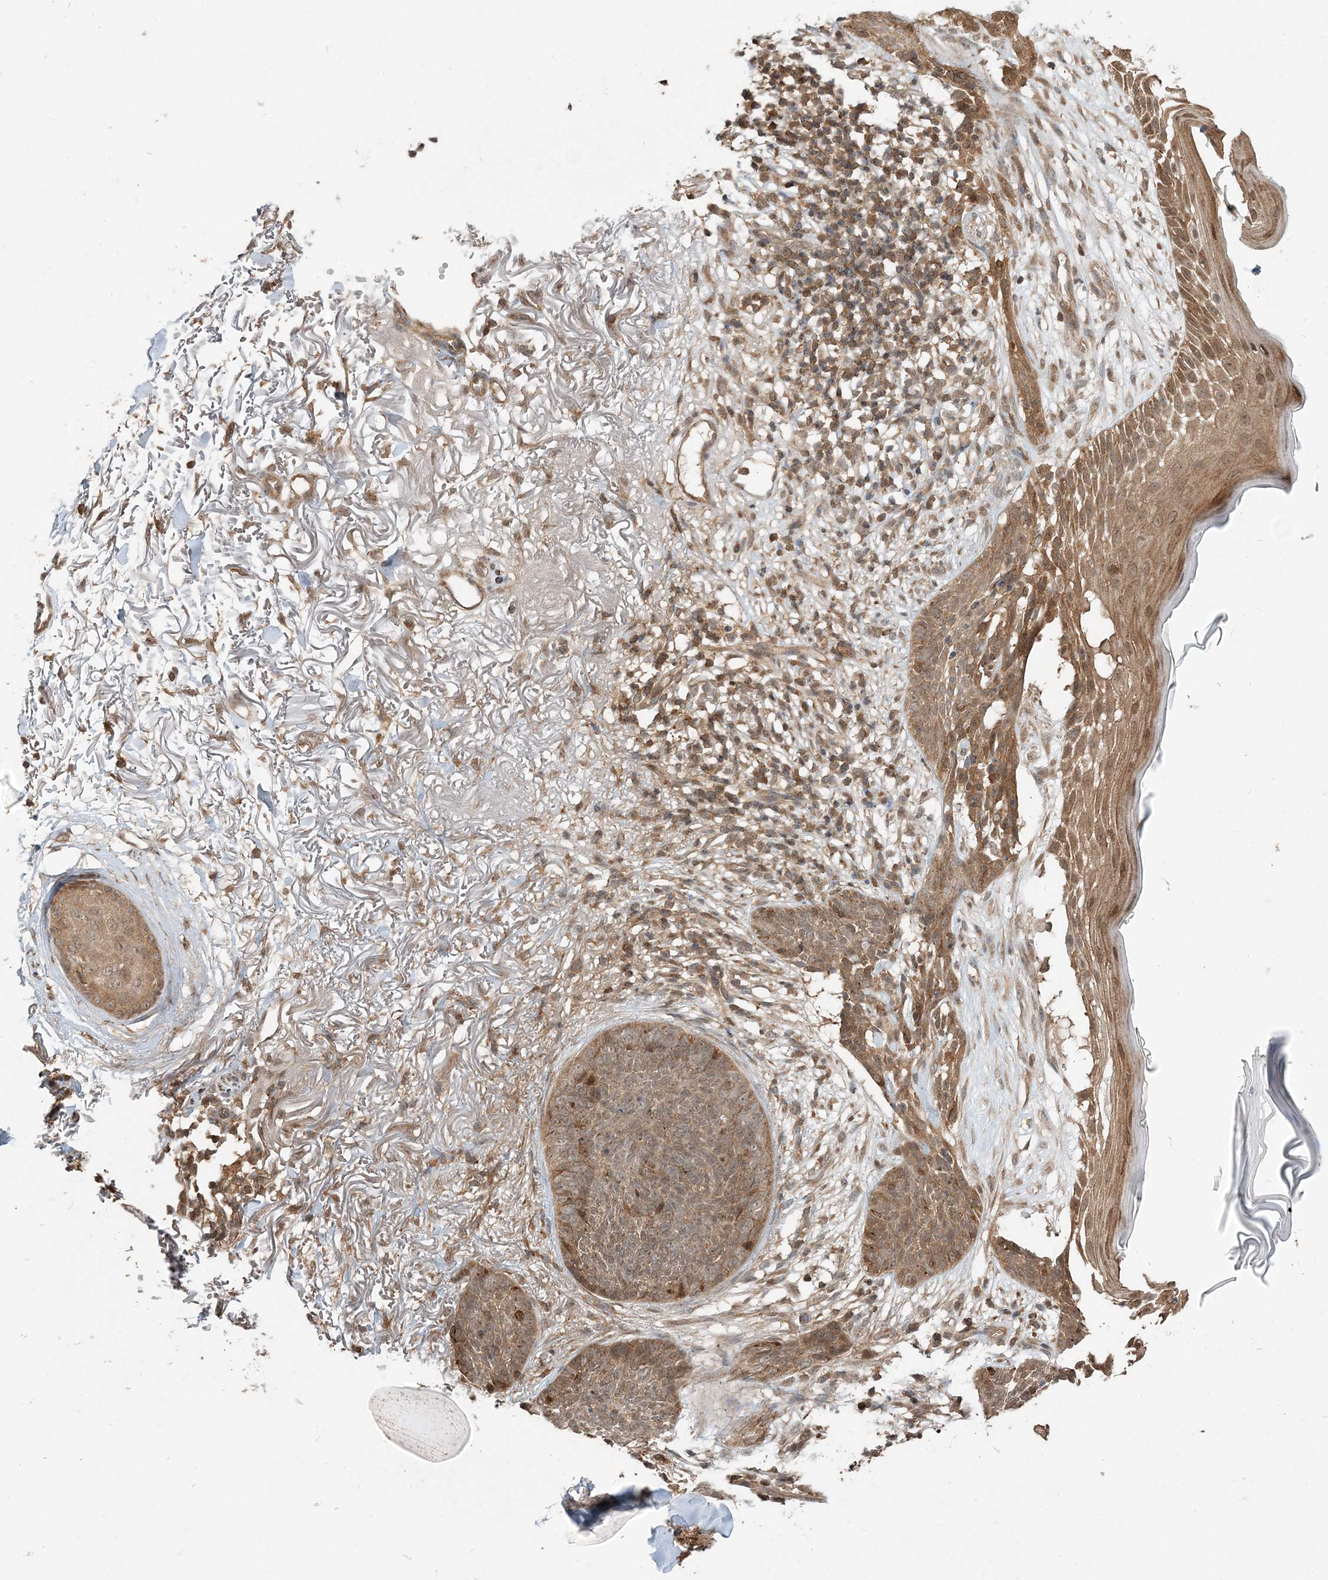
{"staining": {"intensity": "moderate", "quantity": ">75%", "location": "cytoplasmic/membranous"}, "tissue": "skin cancer", "cell_type": "Tumor cells", "image_type": "cancer", "snomed": [{"axis": "morphology", "description": "Normal tissue, NOS"}, {"axis": "morphology", "description": "Basal cell carcinoma"}, {"axis": "topography", "description": "Skin"}], "caption": "Tumor cells exhibit medium levels of moderate cytoplasmic/membranous expression in approximately >75% of cells in skin cancer (basal cell carcinoma).", "gene": "CAB39", "patient": {"sex": "female", "age": 70}}